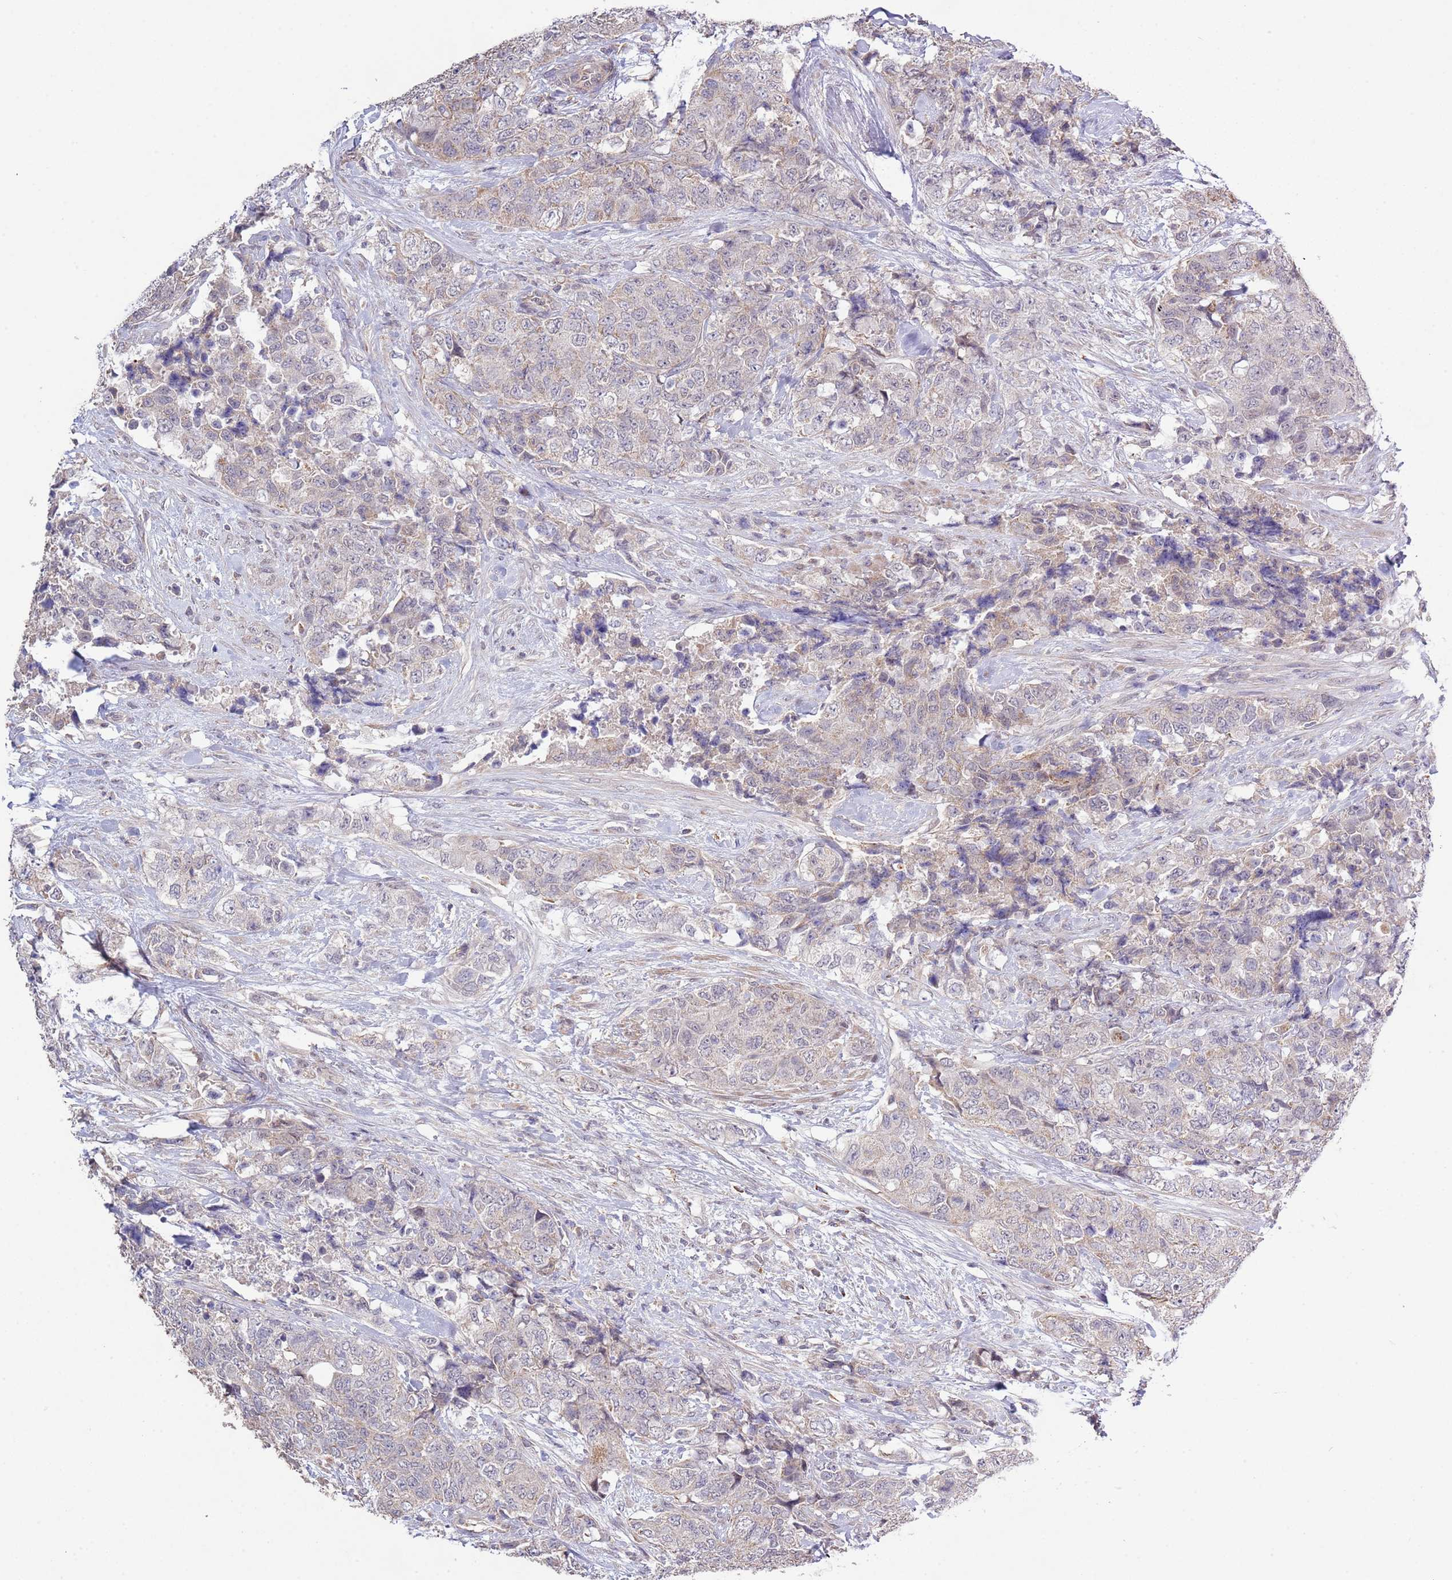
{"staining": {"intensity": "weak", "quantity": "<25%", "location": "cytoplasmic/membranous"}, "tissue": "urothelial cancer", "cell_type": "Tumor cells", "image_type": "cancer", "snomed": [{"axis": "morphology", "description": "Urothelial carcinoma, High grade"}, {"axis": "topography", "description": "Urinary bladder"}], "caption": "There is no significant positivity in tumor cells of urothelial cancer.", "gene": "IVD", "patient": {"sex": "female", "age": 78}}